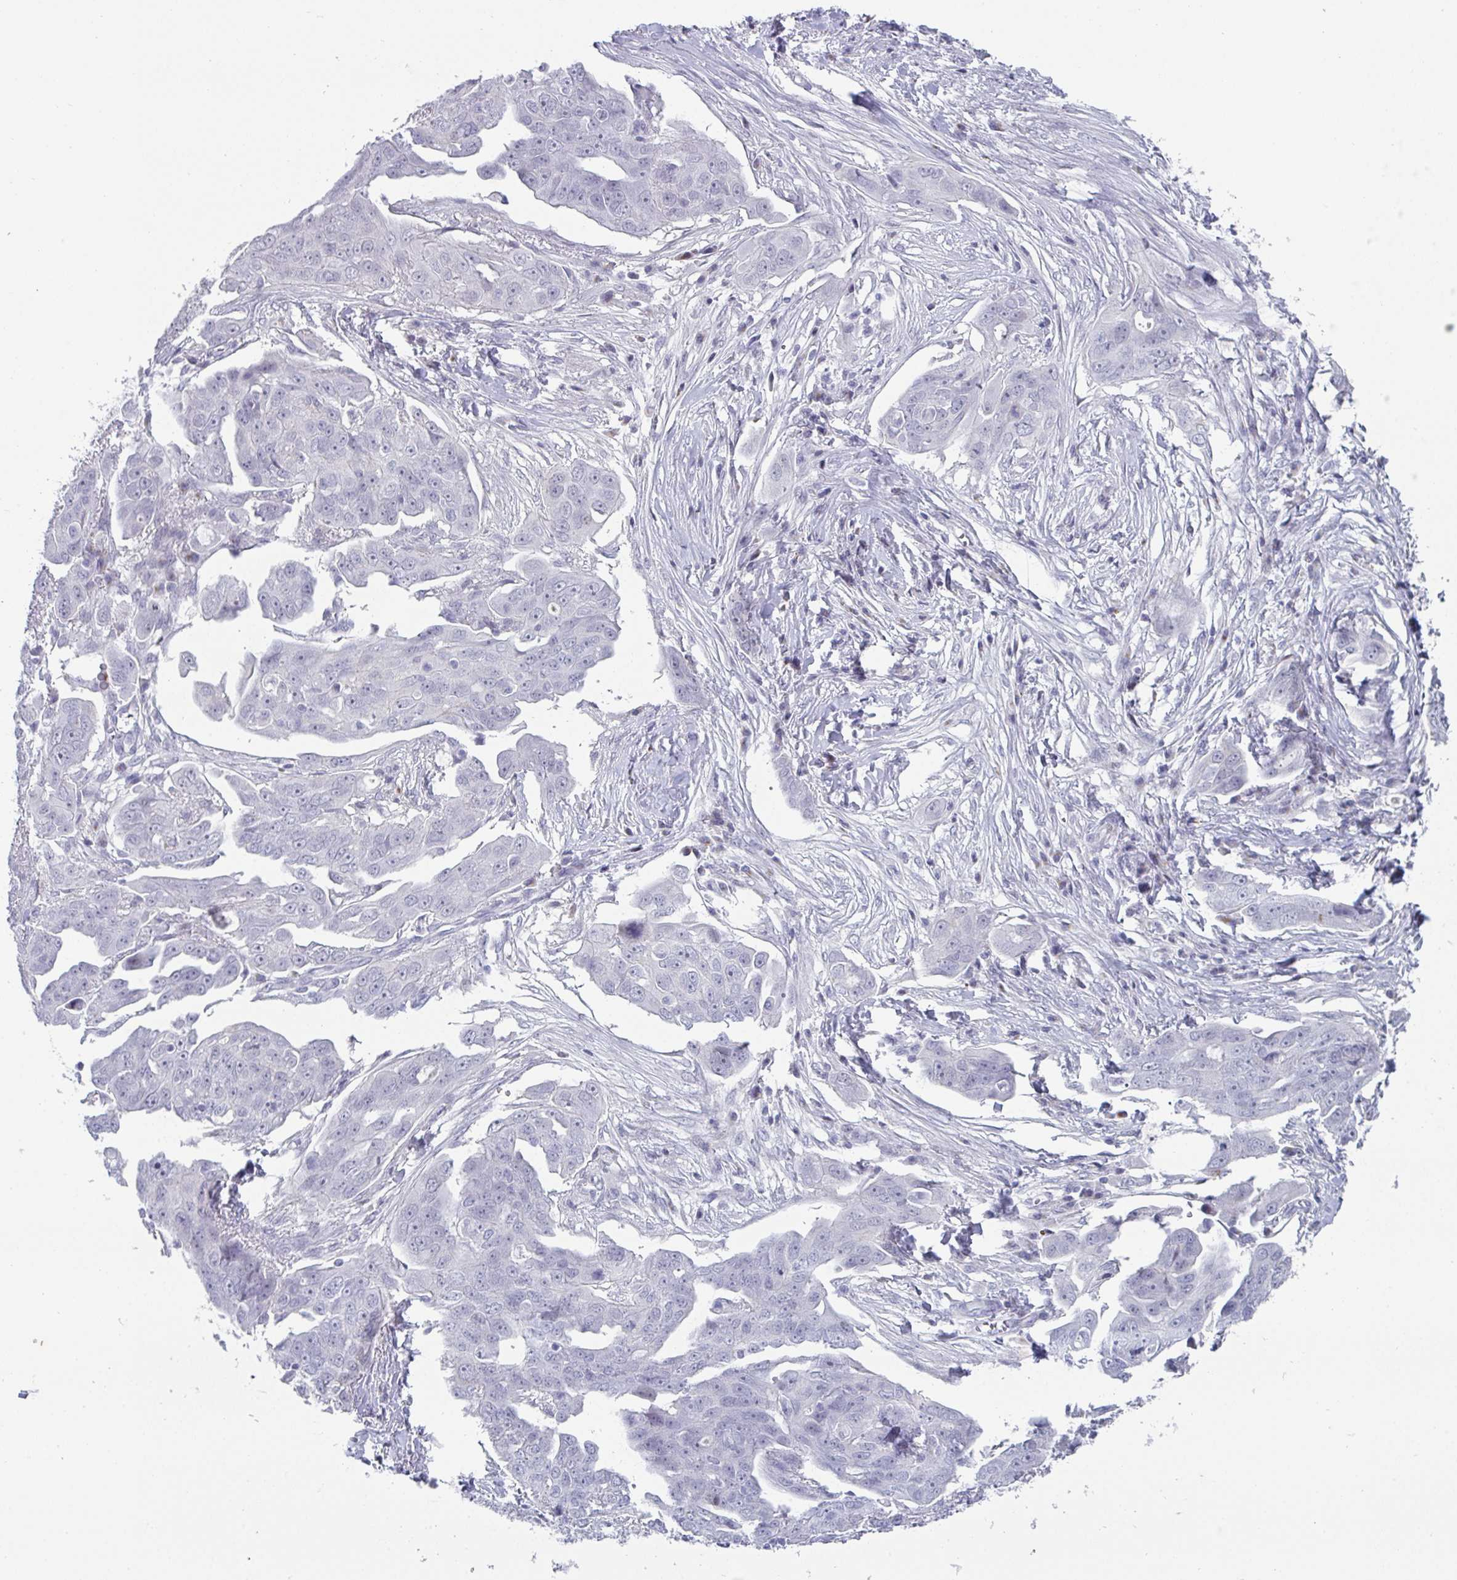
{"staining": {"intensity": "negative", "quantity": "none", "location": "none"}, "tissue": "ovarian cancer", "cell_type": "Tumor cells", "image_type": "cancer", "snomed": [{"axis": "morphology", "description": "Carcinoma, endometroid"}, {"axis": "topography", "description": "Ovary"}], "caption": "Image shows no significant protein staining in tumor cells of ovarian cancer (endometroid carcinoma).", "gene": "VSIG10L", "patient": {"sex": "female", "age": 70}}